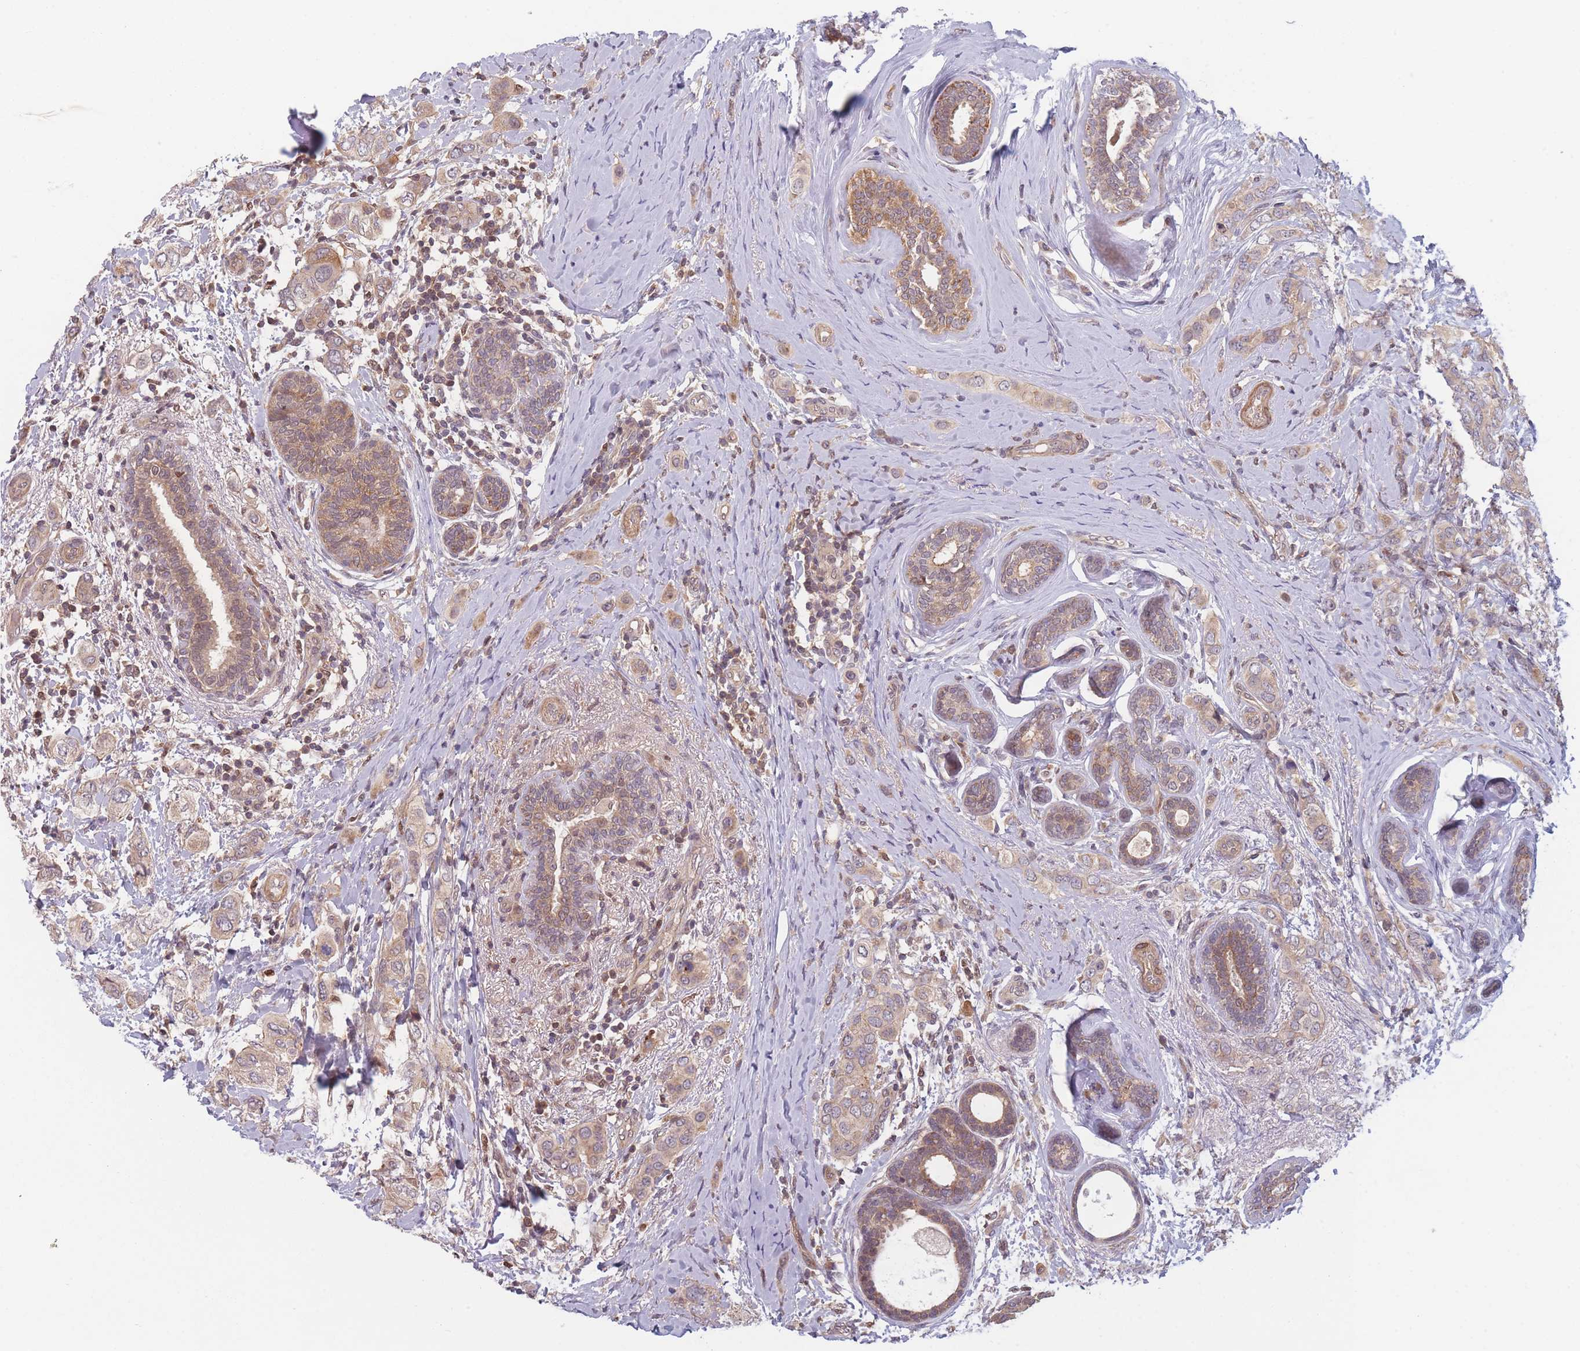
{"staining": {"intensity": "weak", "quantity": ">75%", "location": "cytoplasmic/membranous"}, "tissue": "breast cancer", "cell_type": "Tumor cells", "image_type": "cancer", "snomed": [{"axis": "morphology", "description": "Lobular carcinoma"}, {"axis": "topography", "description": "Breast"}], "caption": "Tumor cells reveal low levels of weak cytoplasmic/membranous positivity in about >75% of cells in human breast cancer (lobular carcinoma).", "gene": "FAM153A", "patient": {"sex": "female", "age": 51}}